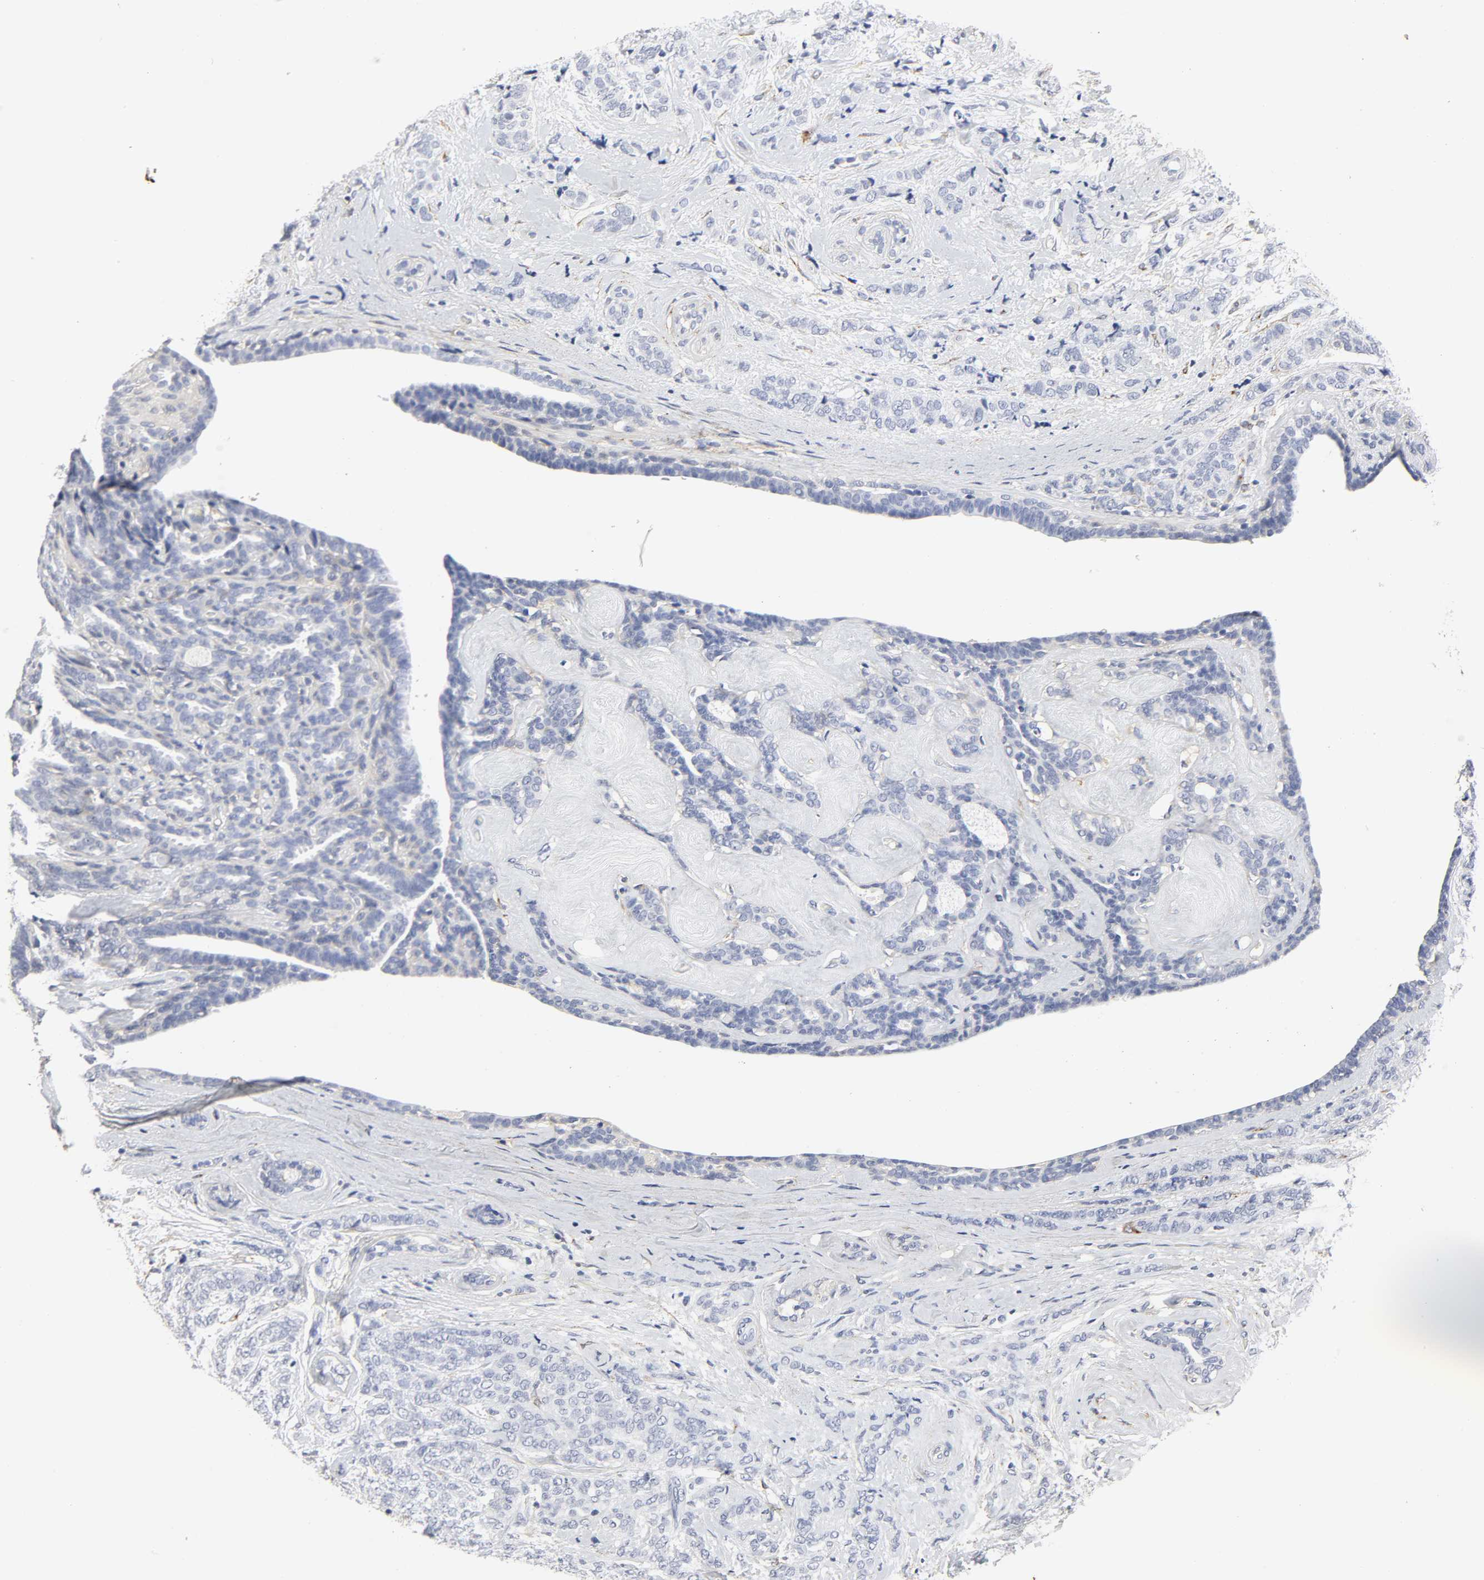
{"staining": {"intensity": "negative", "quantity": "none", "location": "none"}, "tissue": "breast cancer", "cell_type": "Tumor cells", "image_type": "cancer", "snomed": [{"axis": "morphology", "description": "Lobular carcinoma"}, {"axis": "topography", "description": "Breast"}], "caption": "IHC of breast lobular carcinoma displays no expression in tumor cells.", "gene": "LRP1", "patient": {"sex": "female", "age": 60}}